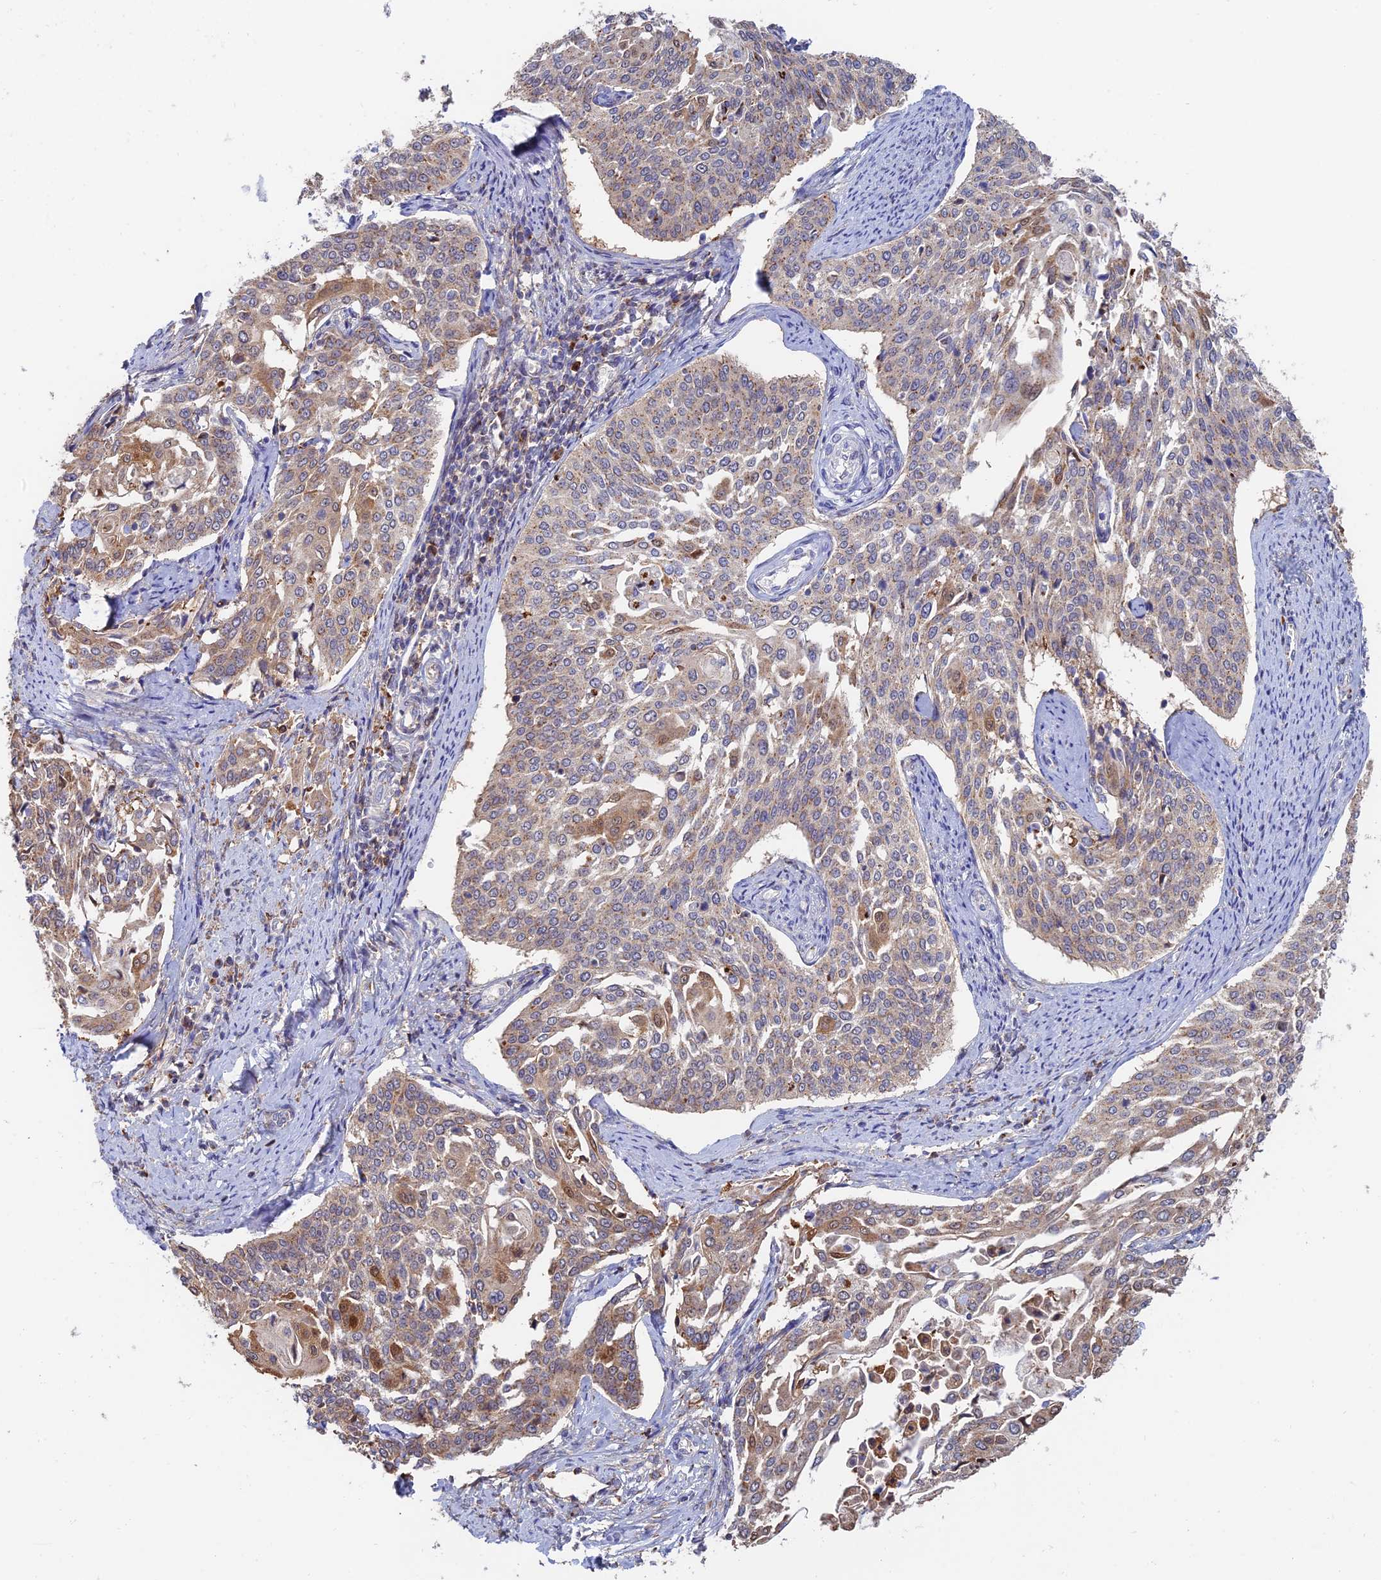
{"staining": {"intensity": "moderate", "quantity": ">75%", "location": "cytoplasmic/membranous,nuclear"}, "tissue": "cervical cancer", "cell_type": "Tumor cells", "image_type": "cancer", "snomed": [{"axis": "morphology", "description": "Squamous cell carcinoma, NOS"}, {"axis": "topography", "description": "Cervix"}], "caption": "A histopathology image of squamous cell carcinoma (cervical) stained for a protein shows moderate cytoplasmic/membranous and nuclear brown staining in tumor cells.", "gene": "HS2ST1", "patient": {"sex": "female", "age": 44}}